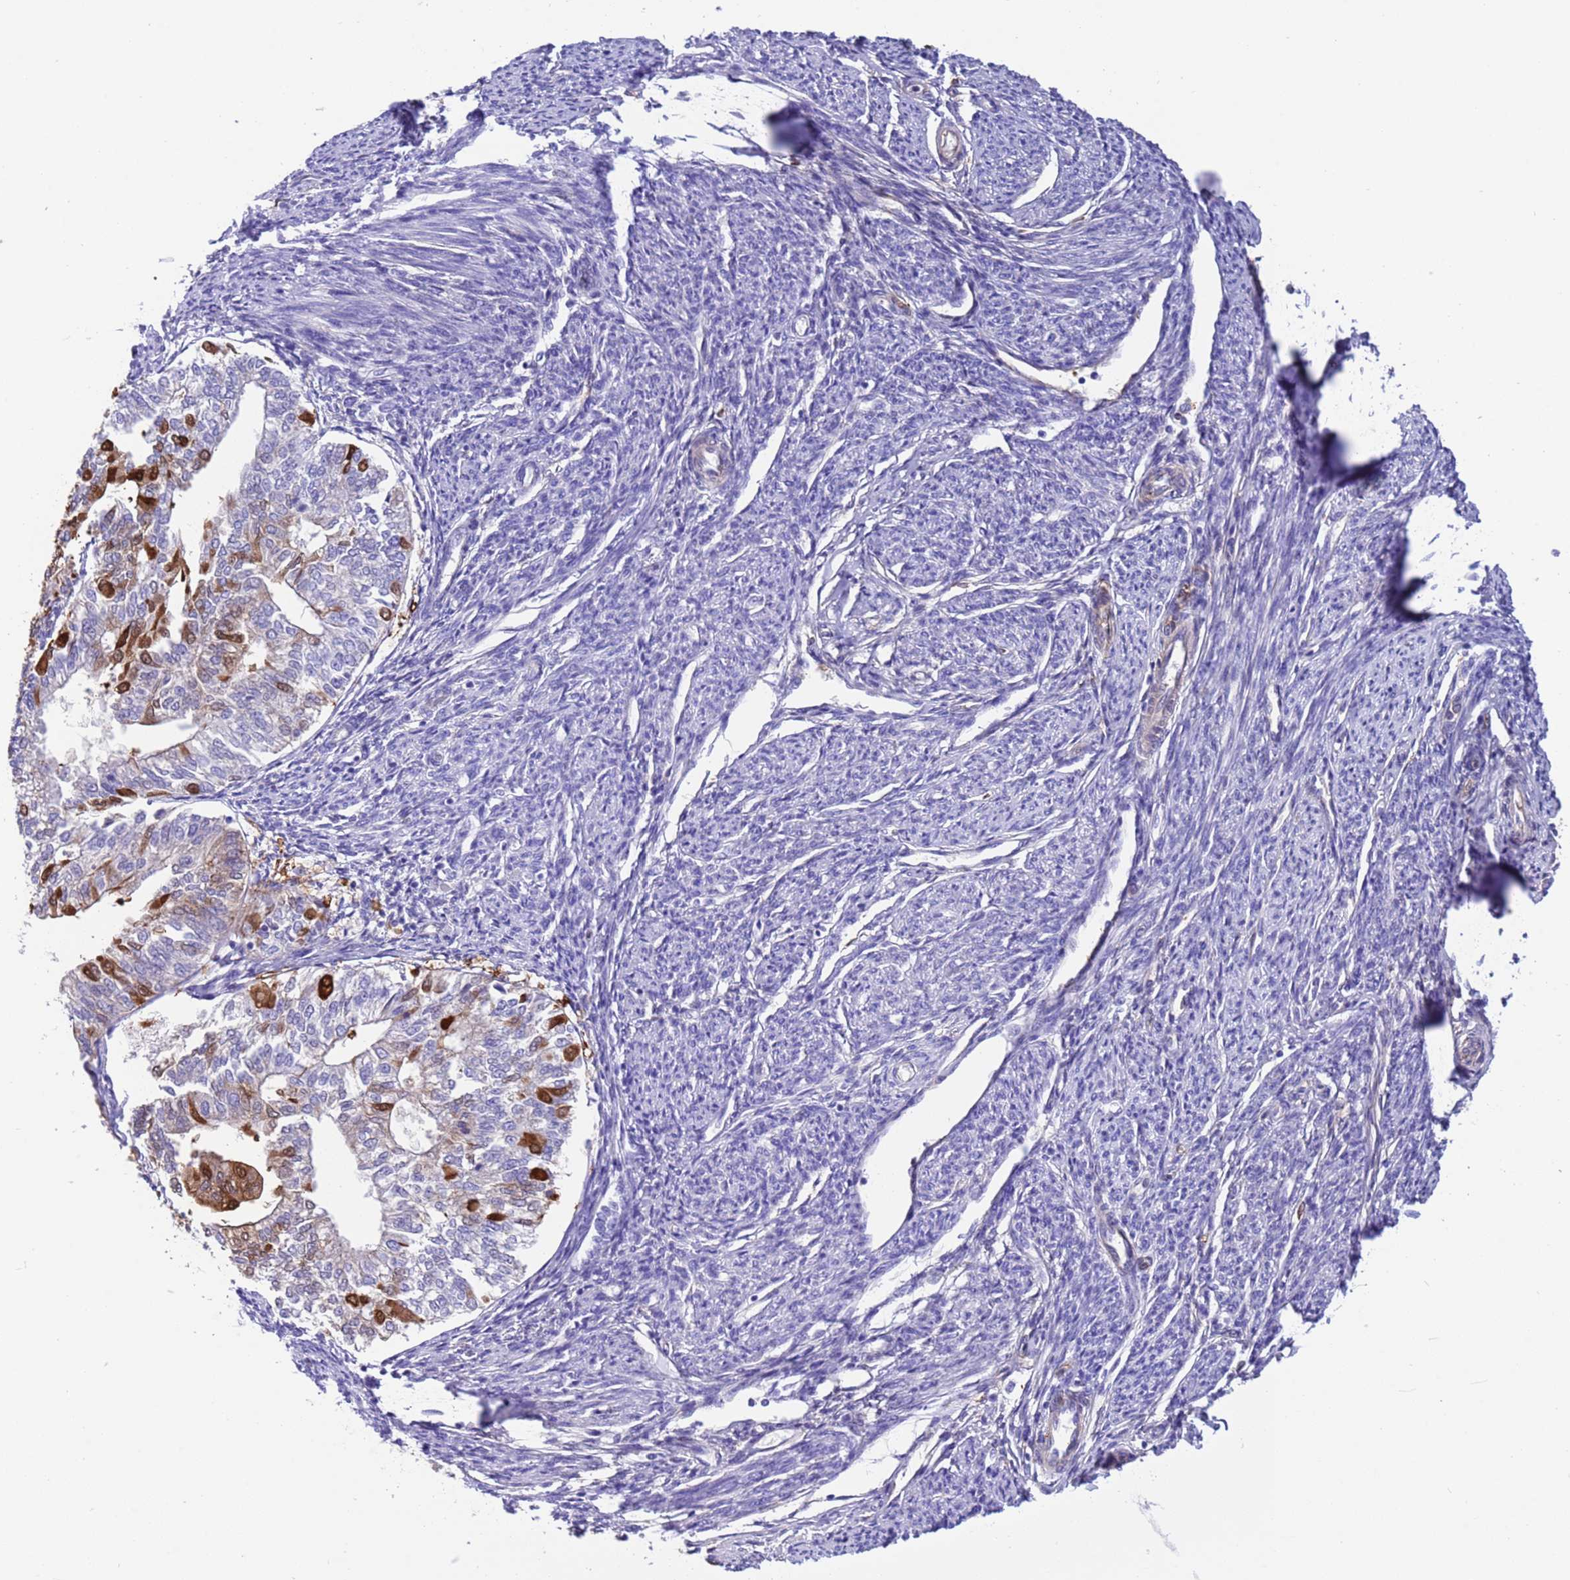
{"staining": {"intensity": "weak", "quantity": "<25%", "location": "nuclear"}, "tissue": "smooth muscle", "cell_type": "Smooth muscle cells", "image_type": "normal", "snomed": [{"axis": "morphology", "description": "Normal tissue, NOS"}, {"axis": "topography", "description": "Smooth muscle"}, {"axis": "topography", "description": "Uterus"}], "caption": "Image shows no protein staining in smooth muscle cells of benign smooth muscle.", "gene": "C6orf47", "patient": {"sex": "female", "age": 59}}